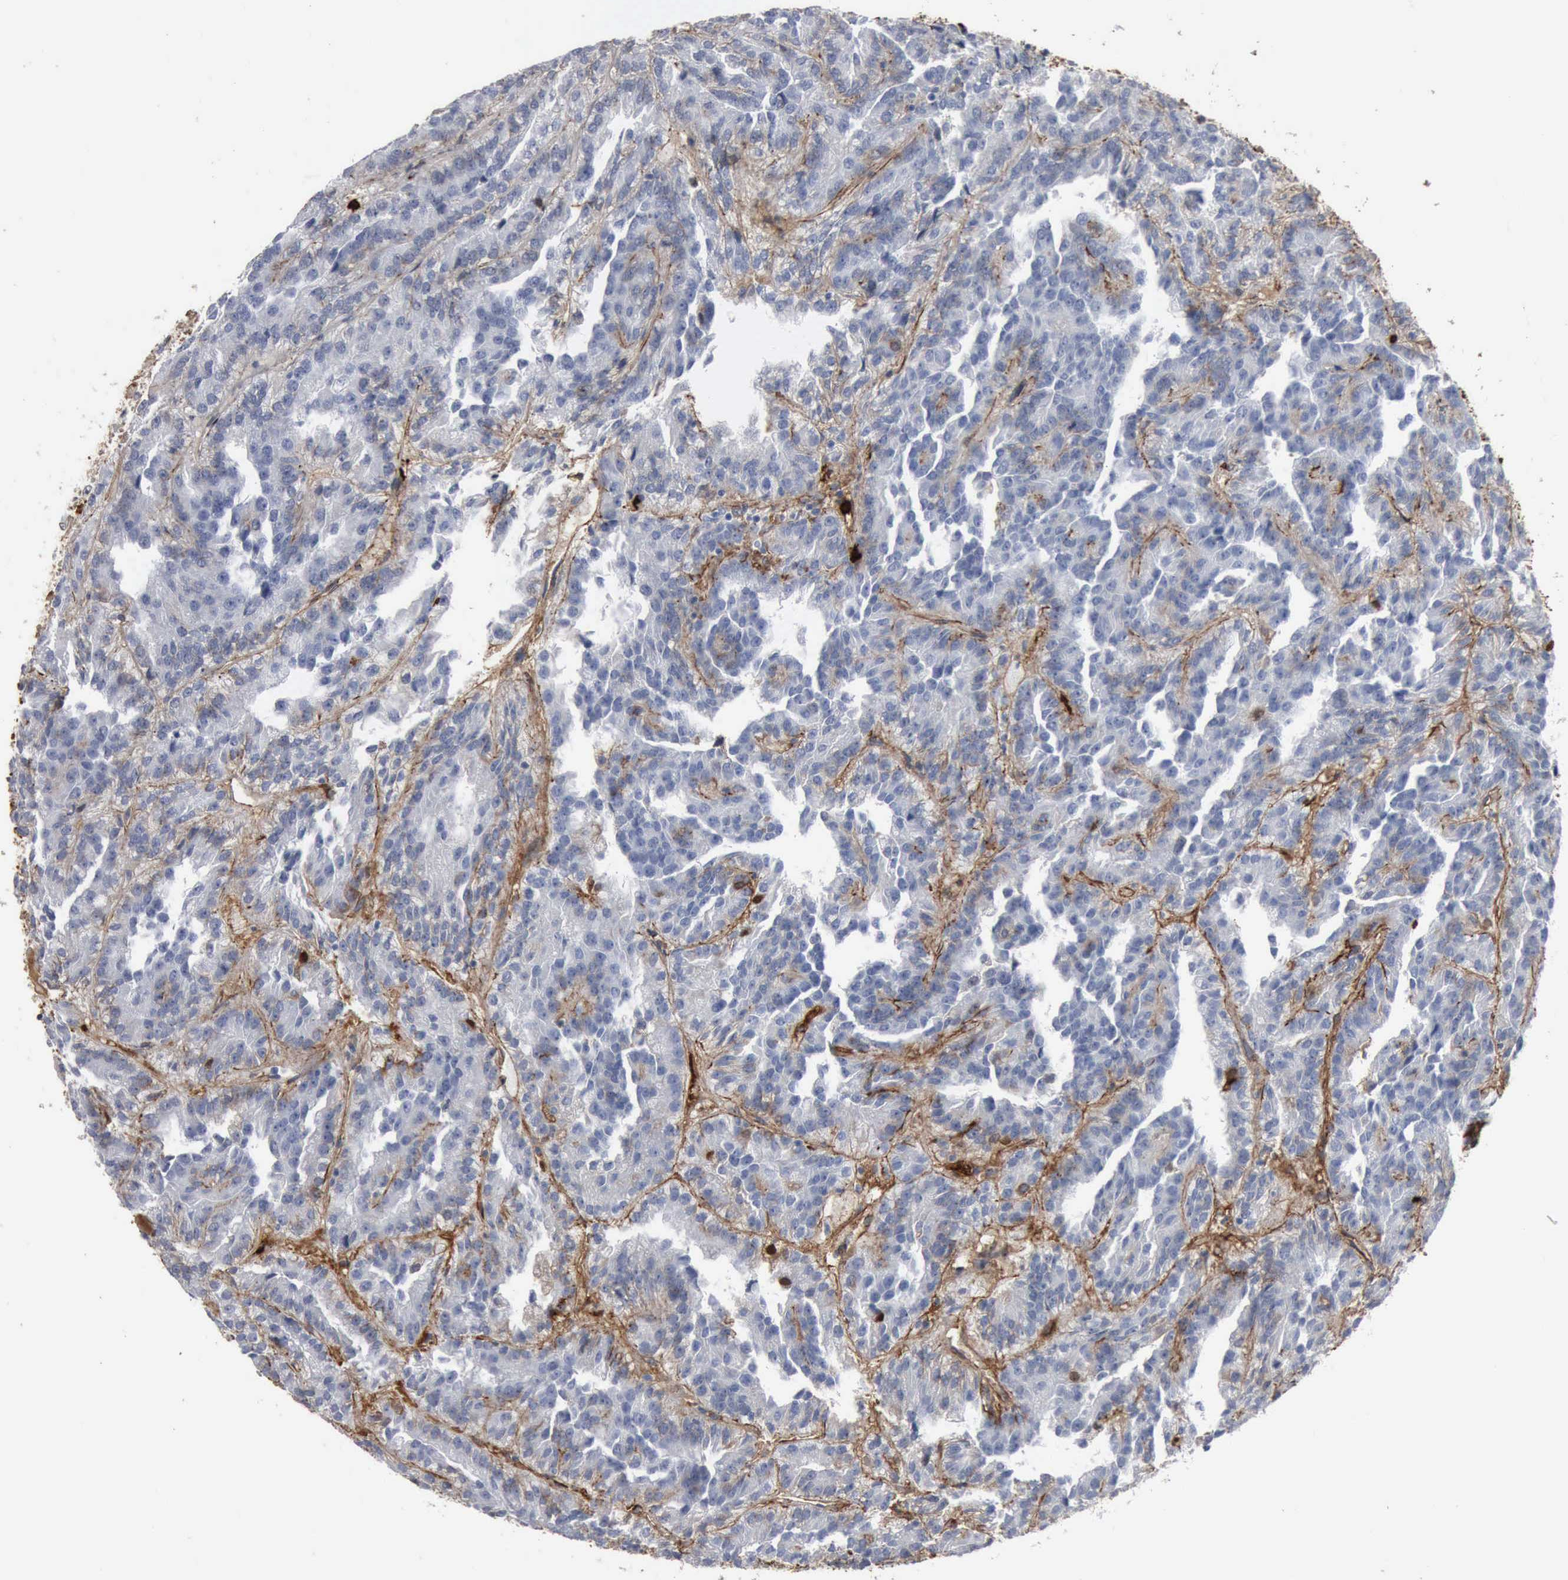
{"staining": {"intensity": "weak", "quantity": "25%-75%", "location": "cytoplasmic/membranous"}, "tissue": "renal cancer", "cell_type": "Tumor cells", "image_type": "cancer", "snomed": [{"axis": "morphology", "description": "Adenocarcinoma, NOS"}, {"axis": "topography", "description": "Kidney"}], "caption": "The histopathology image demonstrates a brown stain indicating the presence of a protein in the cytoplasmic/membranous of tumor cells in adenocarcinoma (renal). Immunohistochemistry stains the protein of interest in brown and the nuclei are stained blue.", "gene": "FN1", "patient": {"sex": "male", "age": 46}}